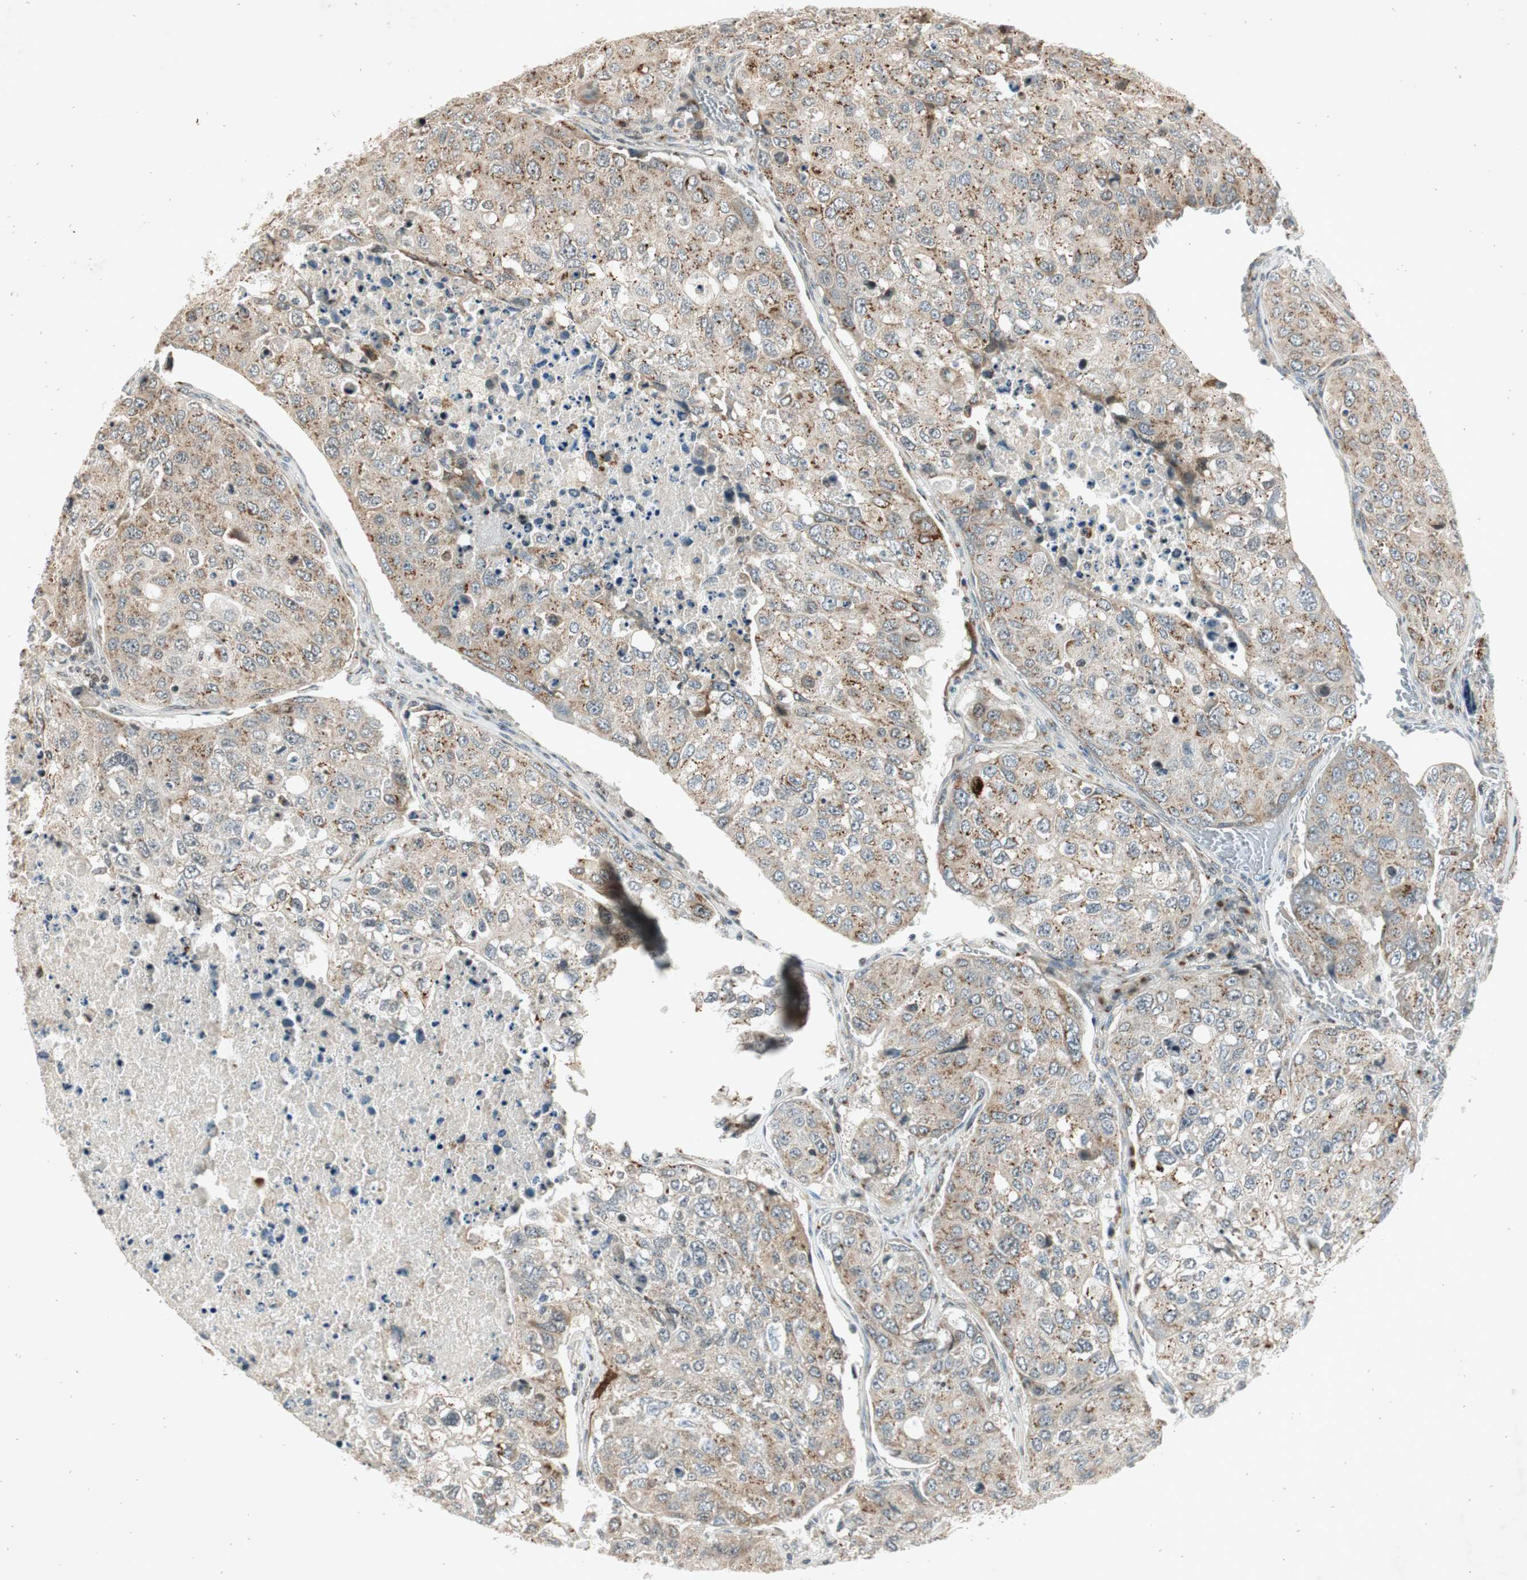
{"staining": {"intensity": "weak", "quantity": "25%-75%", "location": "cytoplasmic/membranous"}, "tissue": "urothelial cancer", "cell_type": "Tumor cells", "image_type": "cancer", "snomed": [{"axis": "morphology", "description": "Urothelial carcinoma, High grade"}, {"axis": "topography", "description": "Lymph node"}, {"axis": "topography", "description": "Urinary bladder"}], "caption": "The photomicrograph shows staining of urothelial cancer, revealing weak cytoplasmic/membranous protein staining (brown color) within tumor cells.", "gene": "NEO1", "patient": {"sex": "male", "age": 51}}